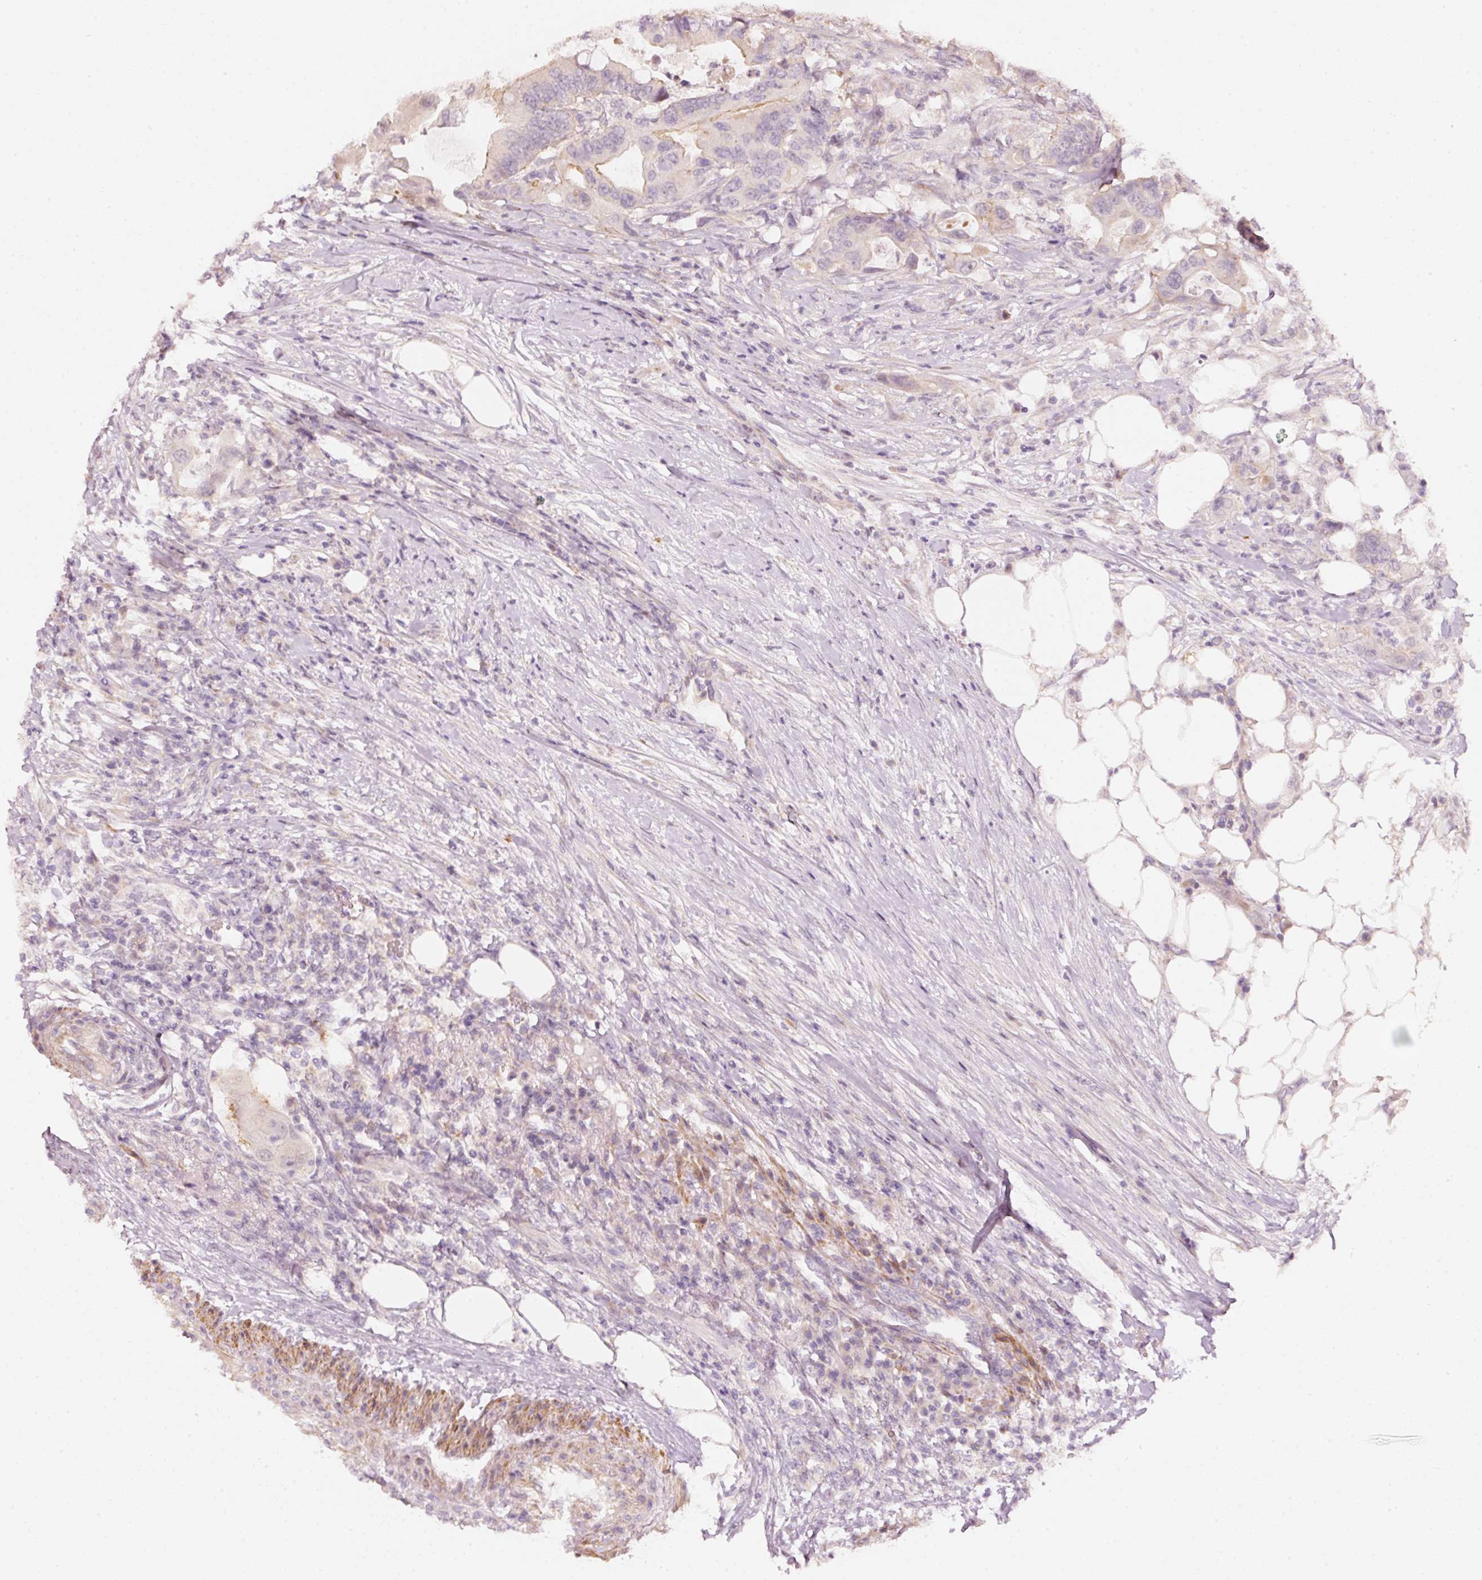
{"staining": {"intensity": "weak", "quantity": "<25%", "location": "cytoplasmic/membranous"}, "tissue": "colorectal cancer", "cell_type": "Tumor cells", "image_type": "cancer", "snomed": [{"axis": "morphology", "description": "Adenocarcinoma, NOS"}, {"axis": "topography", "description": "Colon"}], "caption": "This micrograph is of colorectal cancer (adenocarcinoma) stained with immunohistochemistry (IHC) to label a protein in brown with the nuclei are counter-stained blue. There is no expression in tumor cells.", "gene": "ARHGAP22", "patient": {"sex": "male", "age": 71}}